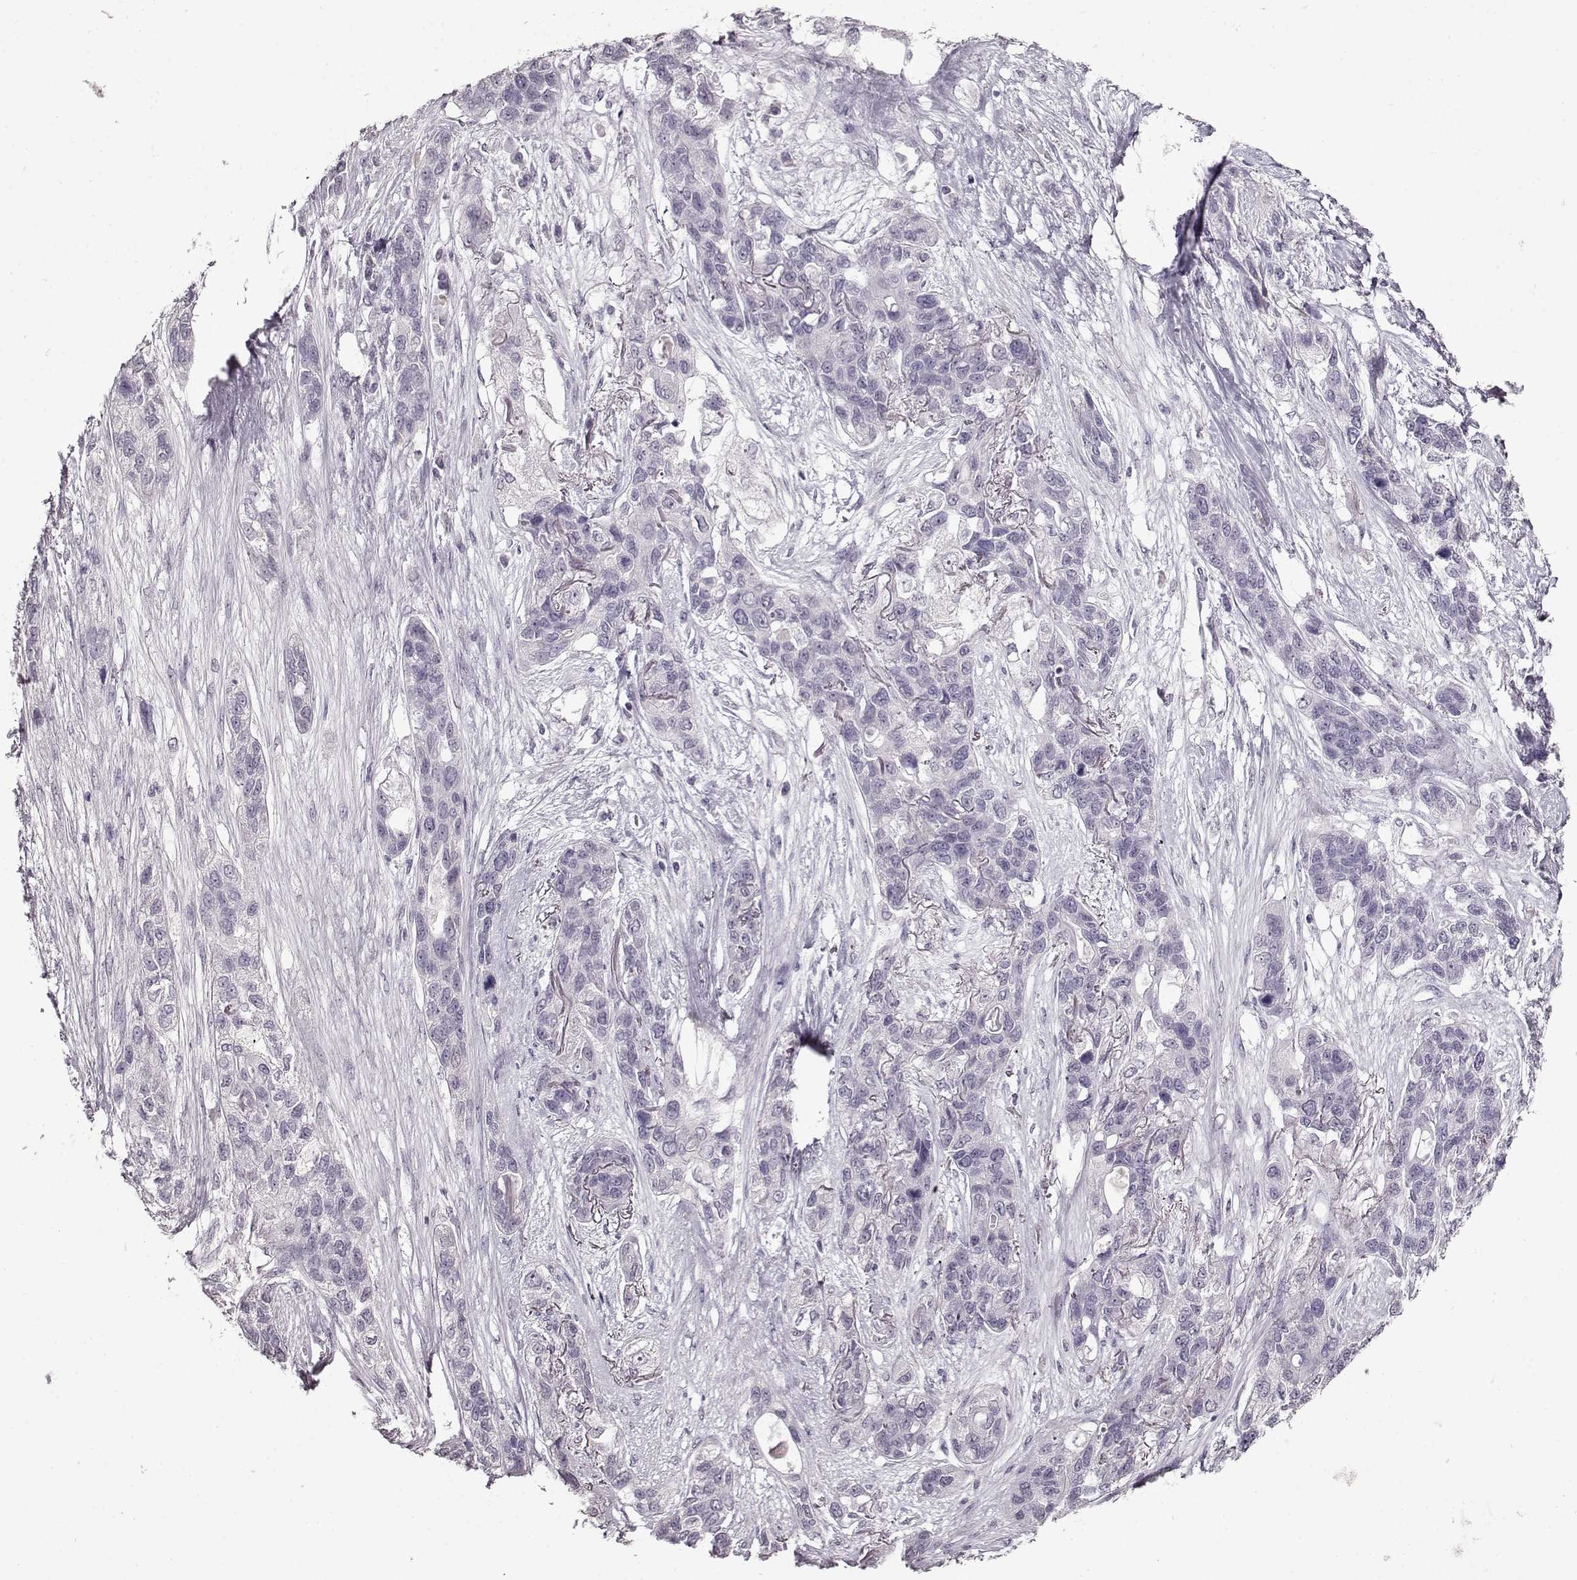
{"staining": {"intensity": "negative", "quantity": "none", "location": "none"}, "tissue": "lung cancer", "cell_type": "Tumor cells", "image_type": "cancer", "snomed": [{"axis": "morphology", "description": "Squamous cell carcinoma, NOS"}, {"axis": "topography", "description": "Lung"}], "caption": "Immunohistochemistry (IHC) of lung cancer (squamous cell carcinoma) reveals no staining in tumor cells. (Stains: DAB (3,3'-diaminobenzidine) immunohistochemistry with hematoxylin counter stain, Microscopy: brightfield microscopy at high magnification).", "gene": "FSHB", "patient": {"sex": "female", "age": 70}}